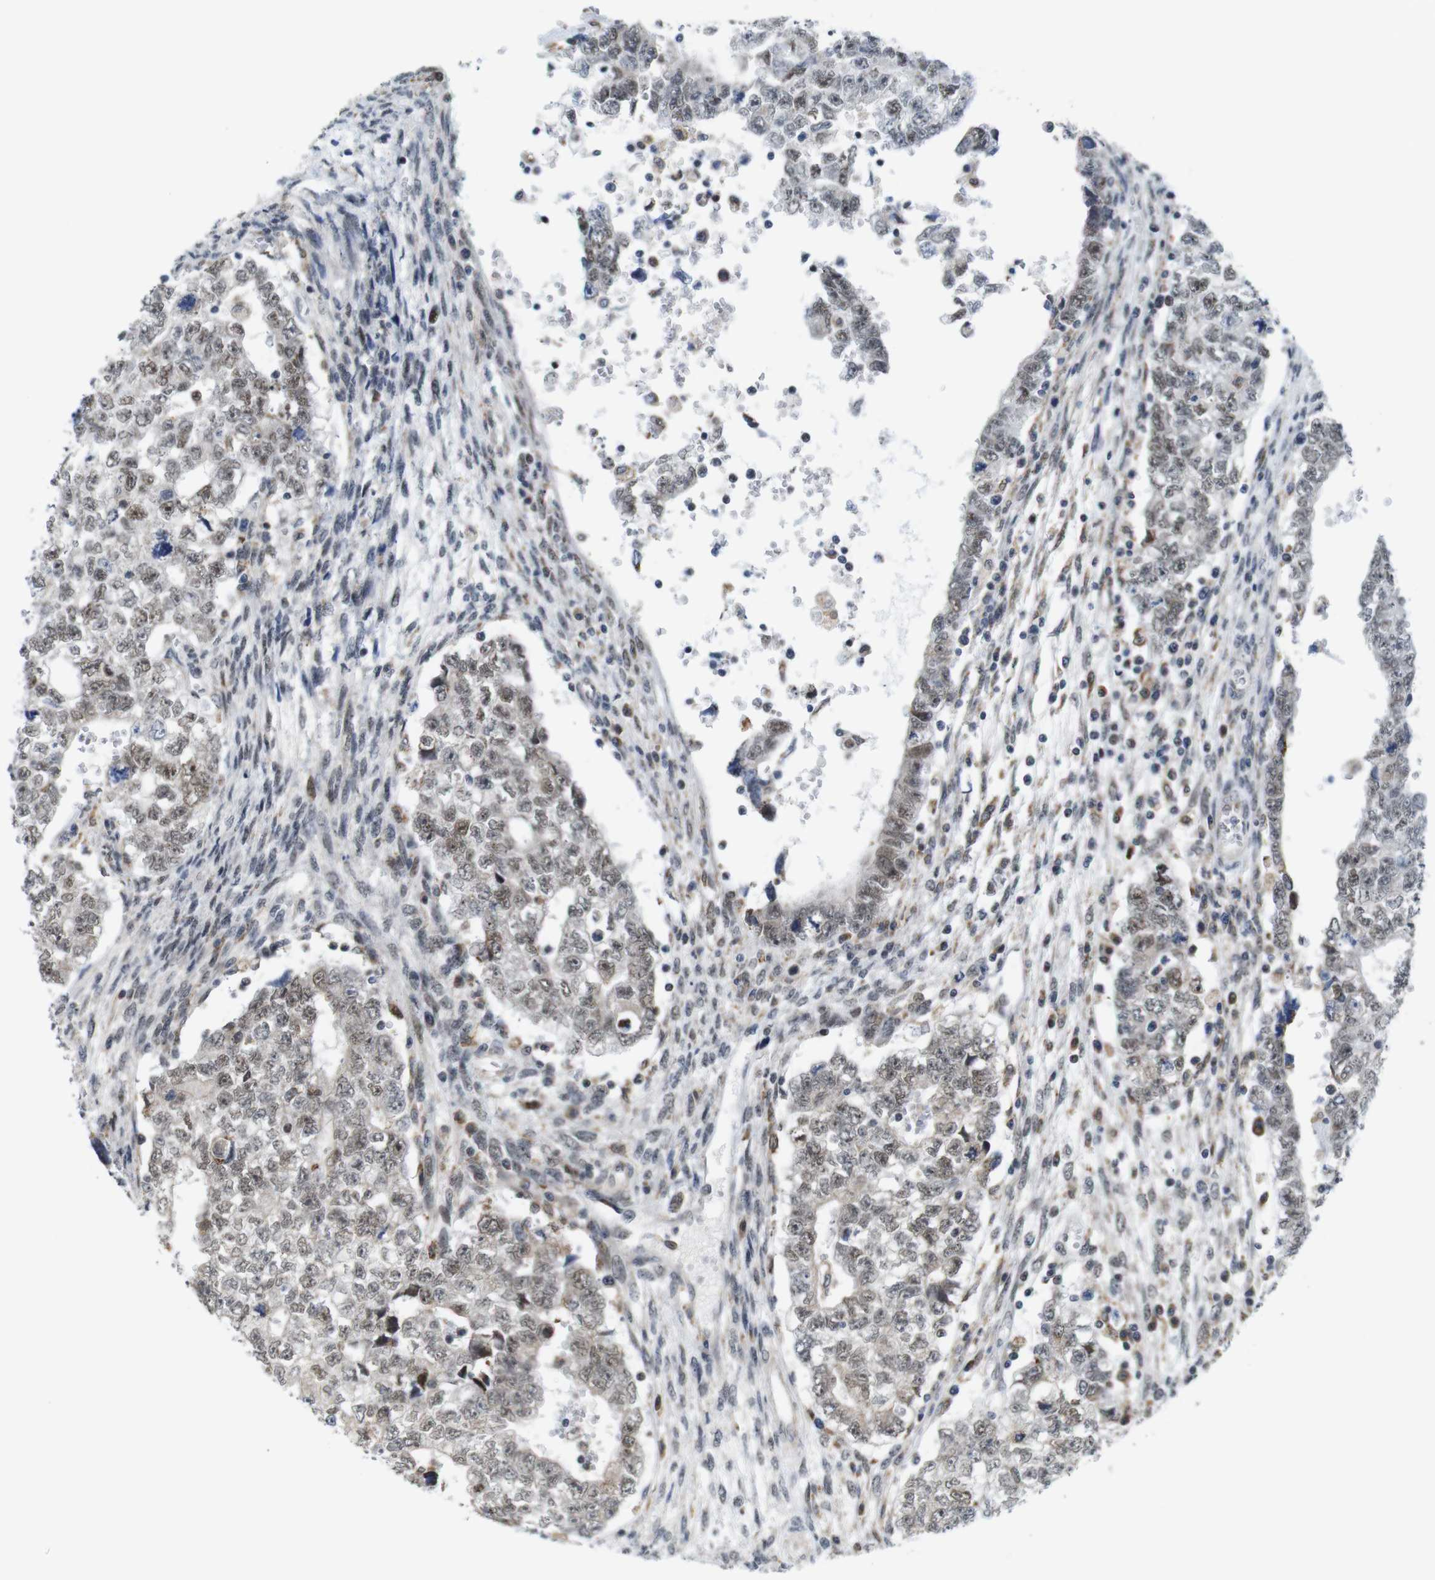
{"staining": {"intensity": "moderate", "quantity": ">75%", "location": "cytoplasmic/membranous,nuclear"}, "tissue": "testis cancer", "cell_type": "Tumor cells", "image_type": "cancer", "snomed": [{"axis": "morphology", "description": "Seminoma, NOS"}, {"axis": "morphology", "description": "Carcinoma, Embryonal, NOS"}, {"axis": "topography", "description": "Testis"}], "caption": "High-magnification brightfield microscopy of seminoma (testis) stained with DAB (brown) and counterstained with hematoxylin (blue). tumor cells exhibit moderate cytoplasmic/membranous and nuclear expression is identified in about>75% of cells.", "gene": "PNMA8A", "patient": {"sex": "male", "age": 38}}